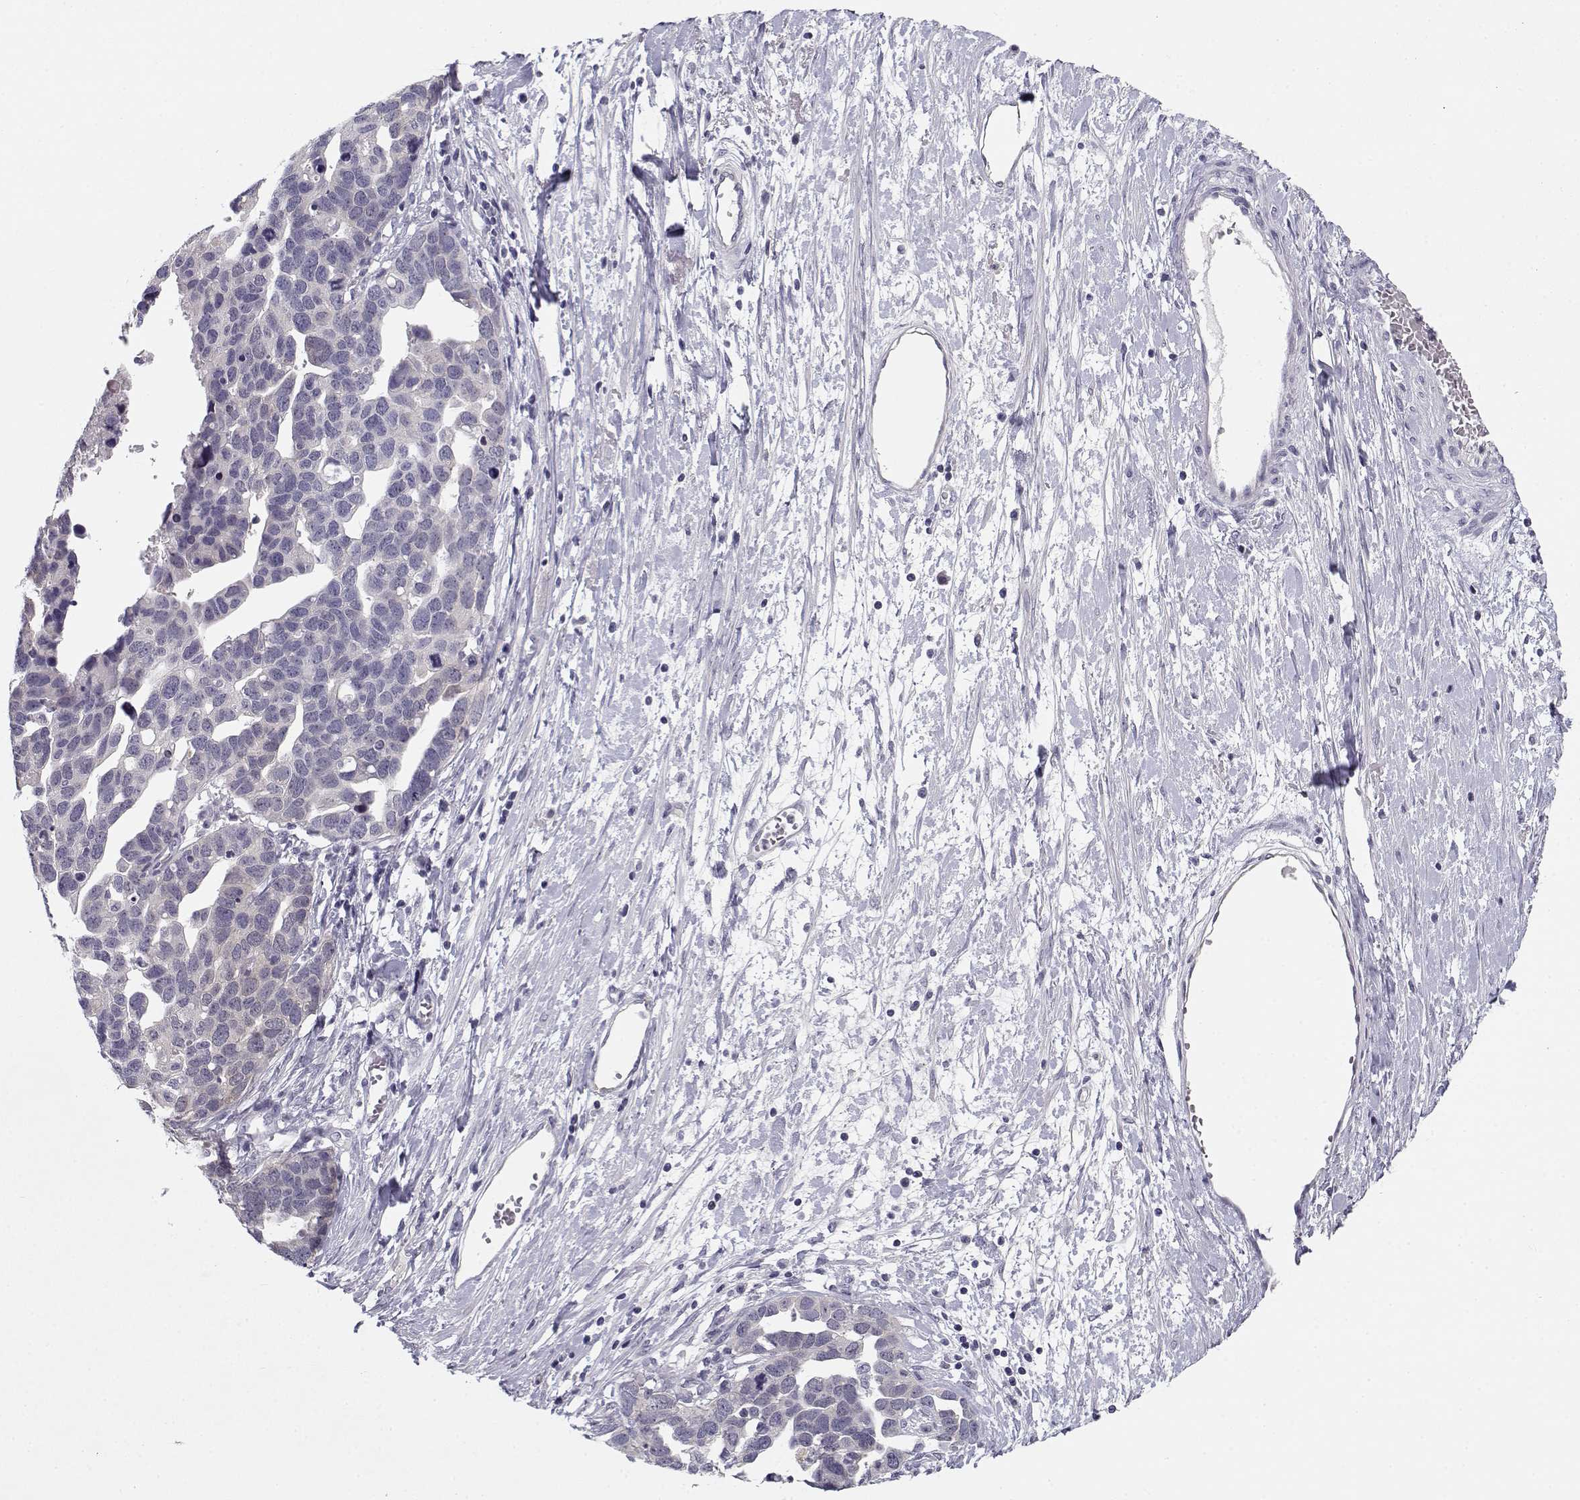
{"staining": {"intensity": "negative", "quantity": "none", "location": "none"}, "tissue": "ovarian cancer", "cell_type": "Tumor cells", "image_type": "cancer", "snomed": [{"axis": "morphology", "description": "Cystadenocarcinoma, serous, NOS"}, {"axis": "topography", "description": "Ovary"}], "caption": "DAB immunohistochemical staining of human ovarian cancer (serous cystadenocarcinoma) demonstrates no significant expression in tumor cells.", "gene": "DDX25", "patient": {"sex": "female", "age": 54}}